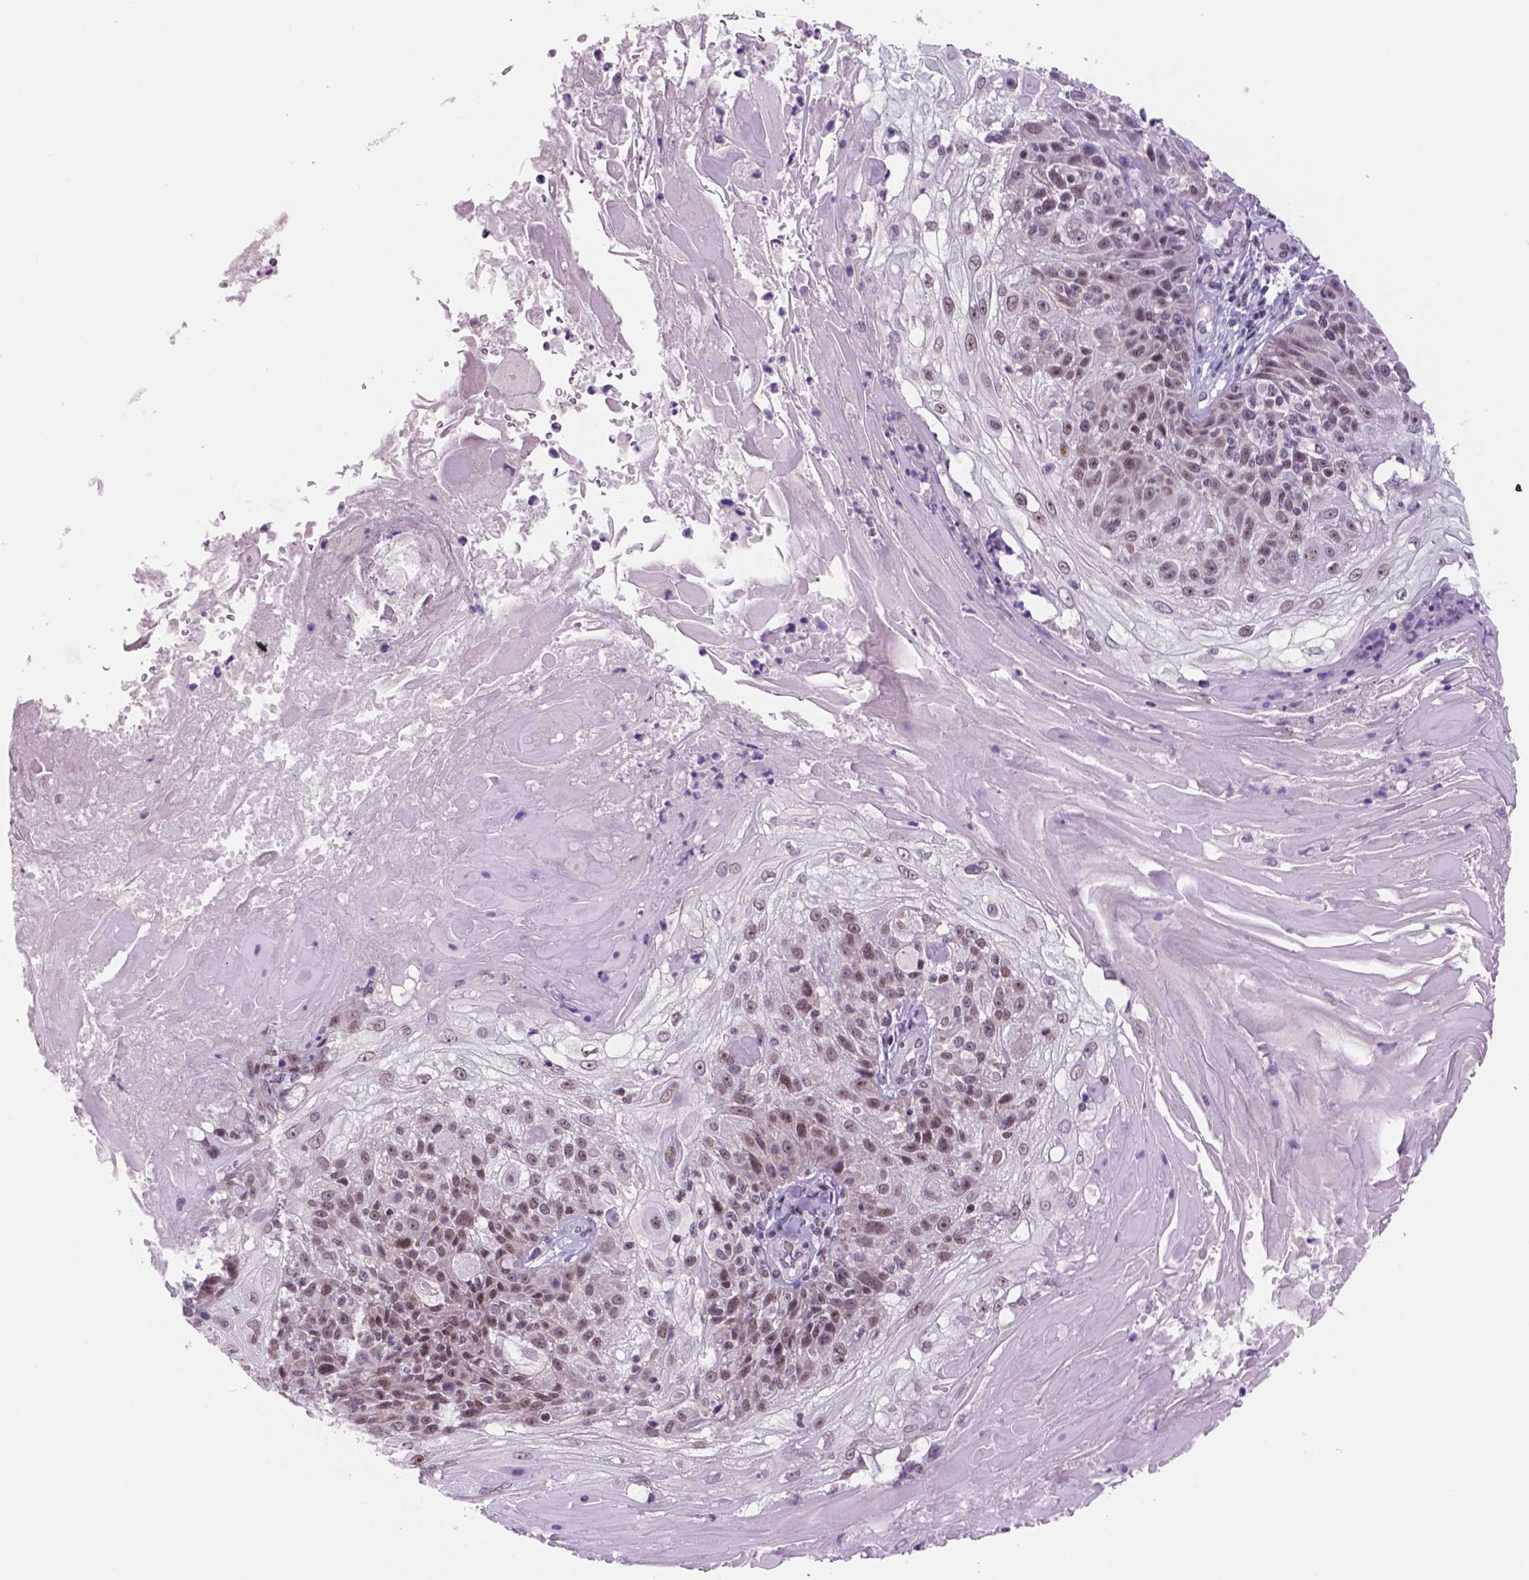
{"staining": {"intensity": "moderate", "quantity": "25%-75%", "location": "nuclear"}, "tissue": "skin cancer", "cell_type": "Tumor cells", "image_type": "cancer", "snomed": [{"axis": "morphology", "description": "Normal tissue, NOS"}, {"axis": "morphology", "description": "Squamous cell carcinoma, NOS"}, {"axis": "topography", "description": "Skin"}], "caption": "Approximately 25%-75% of tumor cells in skin cancer (squamous cell carcinoma) exhibit moderate nuclear protein positivity as visualized by brown immunohistochemical staining.", "gene": "NCOR1", "patient": {"sex": "female", "age": 83}}